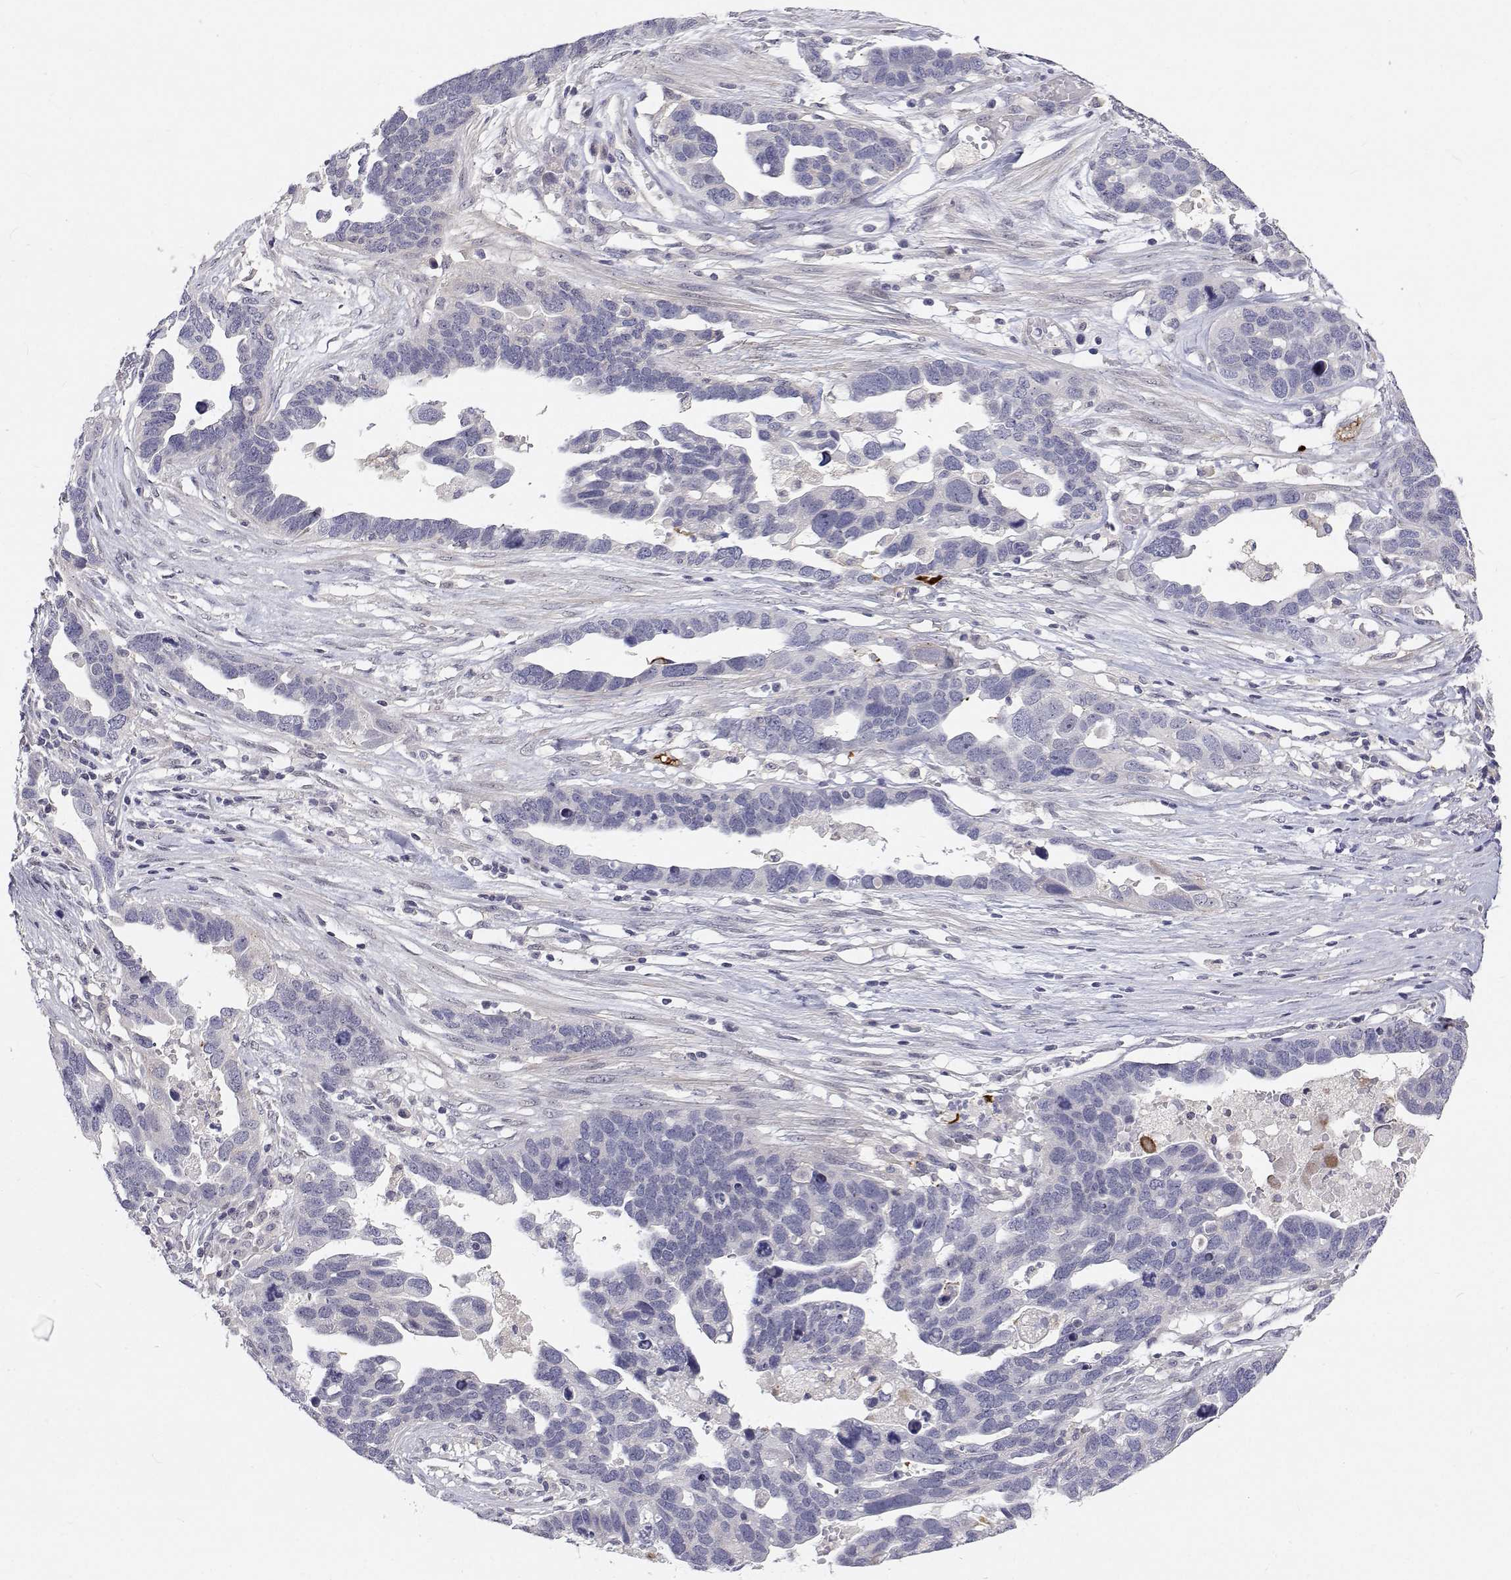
{"staining": {"intensity": "negative", "quantity": "none", "location": "none"}, "tissue": "ovarian cancer", "cell_type": "Tumor cells", "image_type": "cancer", "snomed": [{"axis": "morphology", "description": "Cystadenocarcinoma, serous, NOS"}, {"axis": "topography", "description": "Ovary"}], "caption": "Ovarian serous cystadenocarcinoma was stained to show a protein in brown. There is no significant positivity in tumor cells.", "gene": "MYPN", "patient": {"sex": "female", "age": 54}}